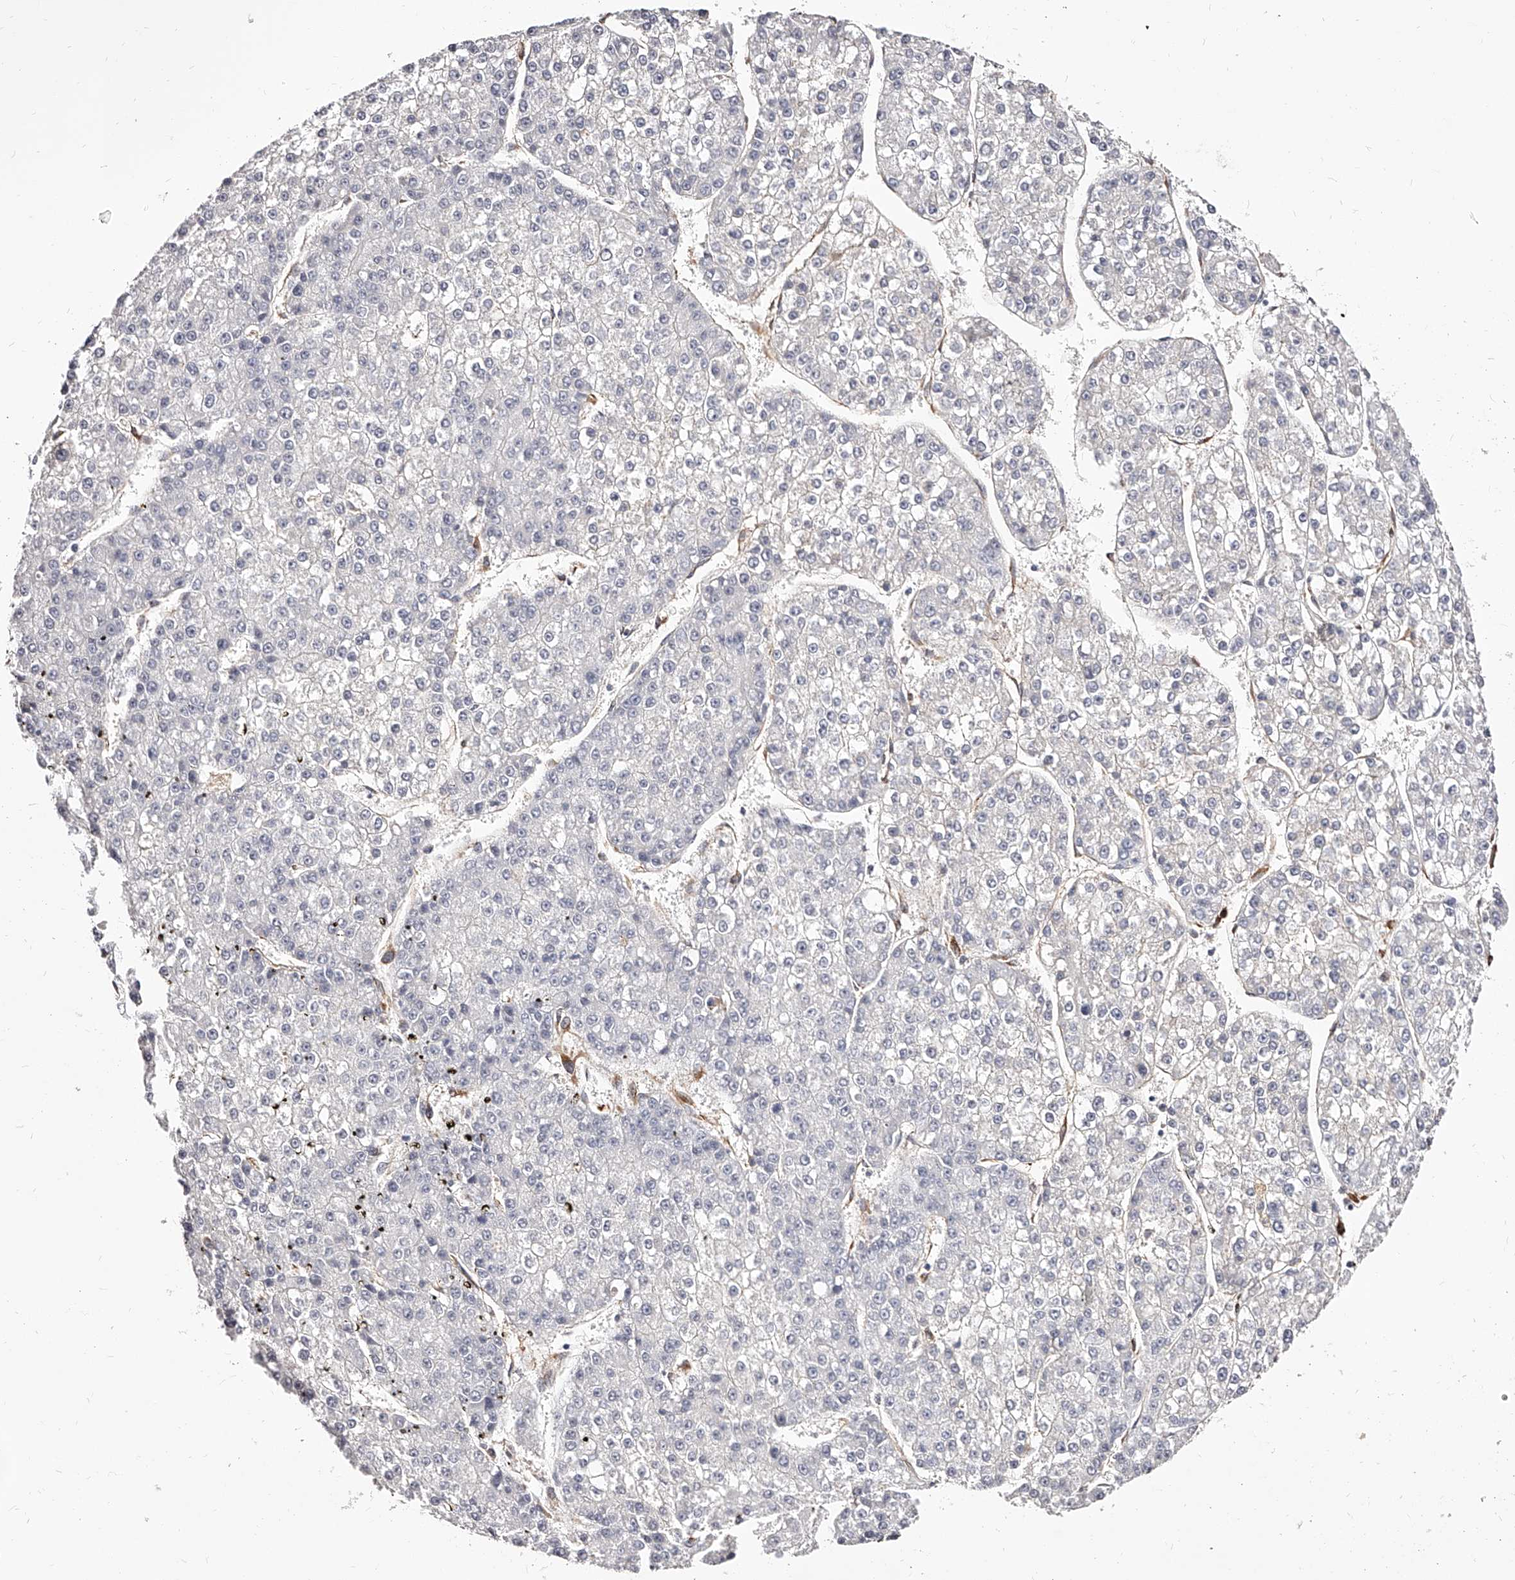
{"staining": {"intensity": "negative", "quantity": "none", "location": "none"}, "tissue": "liver cancer", "cell_type": "Tumor cells", "image_type": "cancer", "snomed": [{"axis": "morphology", "description": "Carcinoma, Hepatocellular, NOS"}, {"axis": "topography", "description": "Liver"}], "caption": "Micrograph shows no protein positivity in tumor cells of hepatocellular carcinoma (liver) tissue.", "gene": "CD82", "patient": {"sex": "female", "age": 73}}